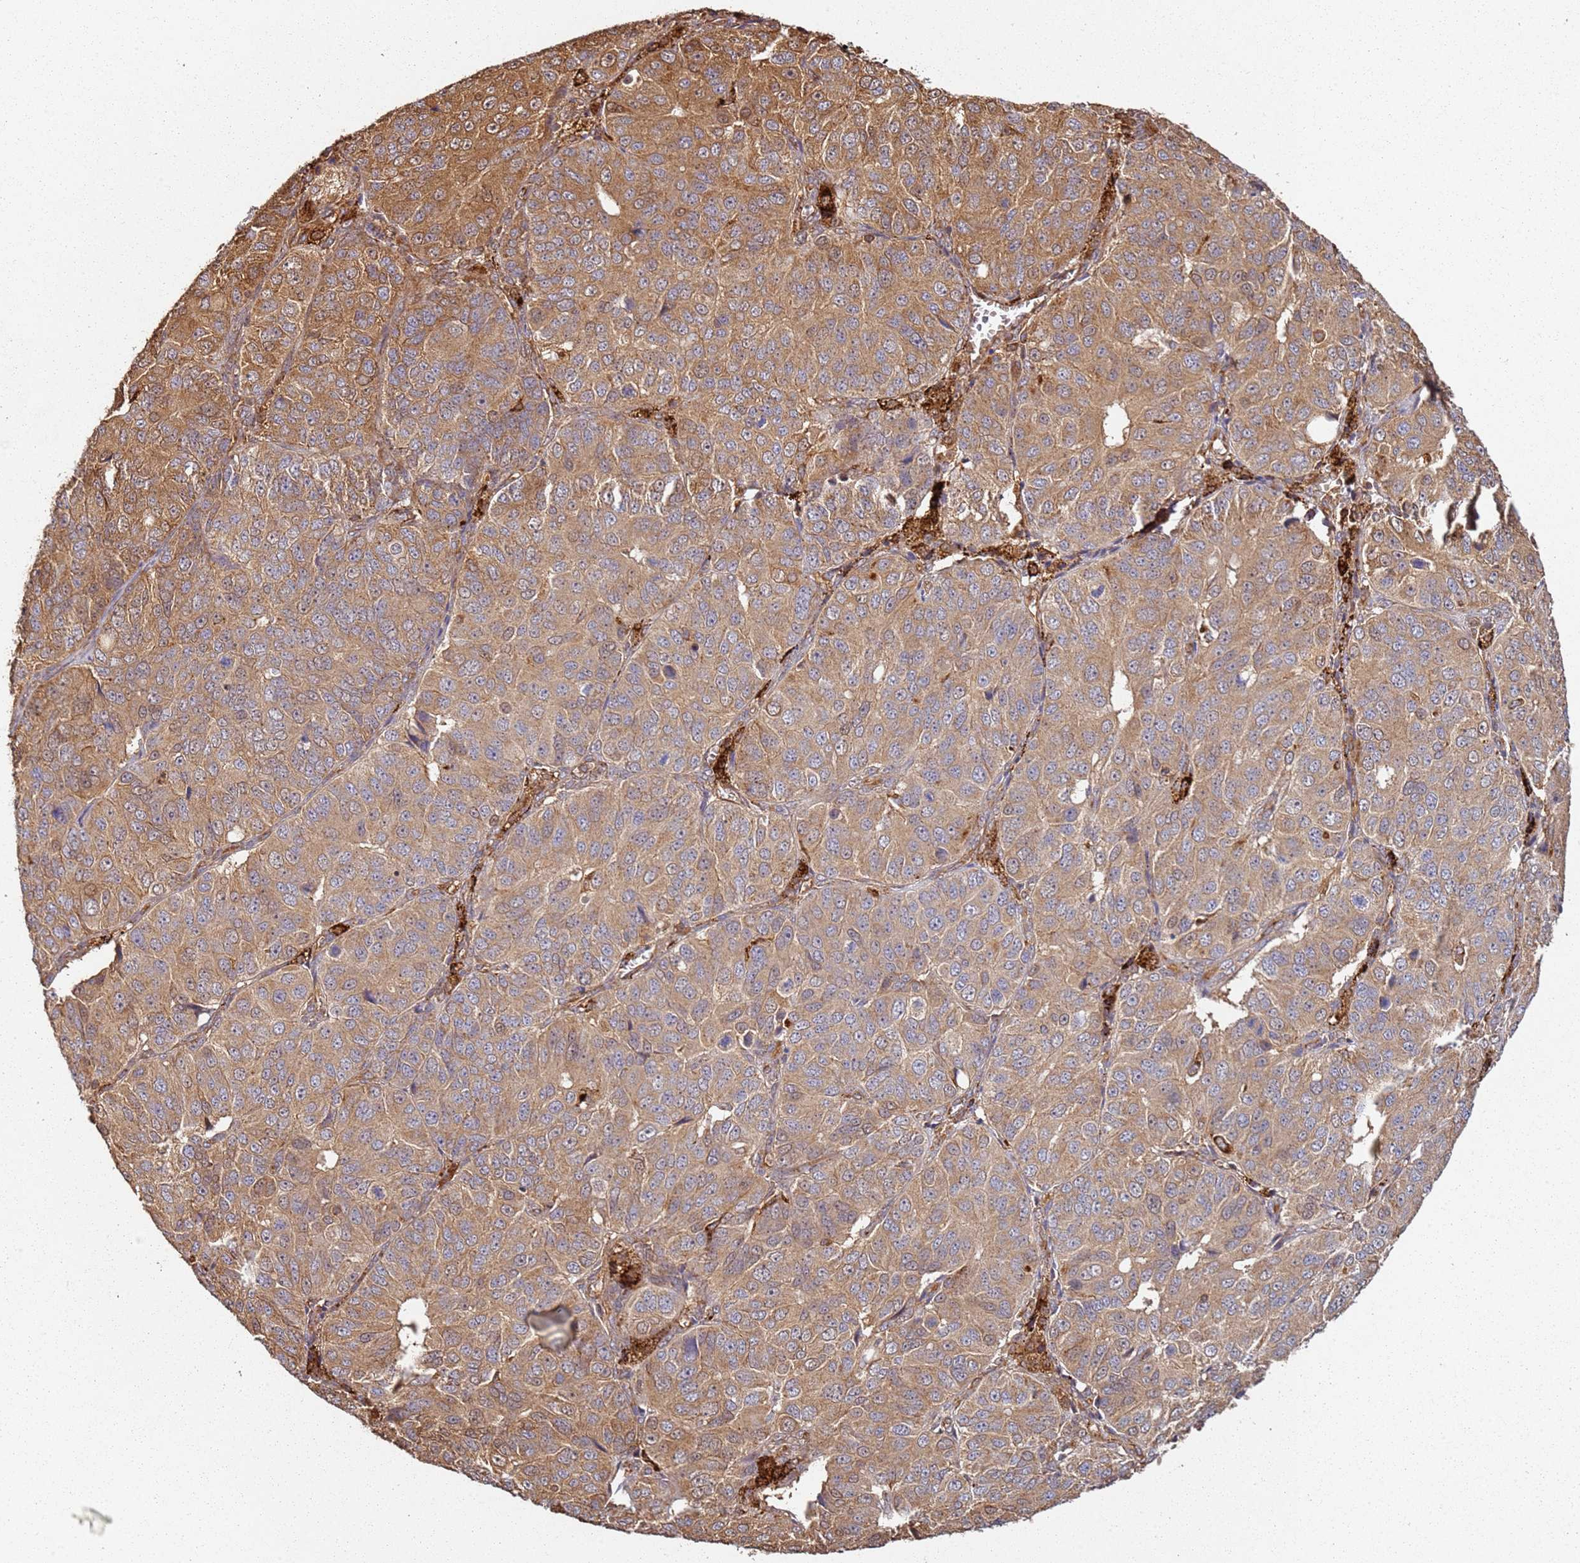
{"staining": {"intensity": "moderate", "quantity": ">75%", "location": "cytoplasmic/membranous"}, "tissue": "ovarian cancer", "cell_type": "Tumor cells", "image_type": "cancer", "snomed": [{"axis": "morphology", "description": "Carcinoma, endometroid"}, {"axis": "topography", "description": "Ovary"}], "caption": "Immunohistochemical staining of human ovarian endometroid carcinoma displays moderate cytoplasmic/membranous protein staining in about >75% of tumor cells.", "gene": "SCGB2B2", "patient": {"sex": "female", "age": 51}}